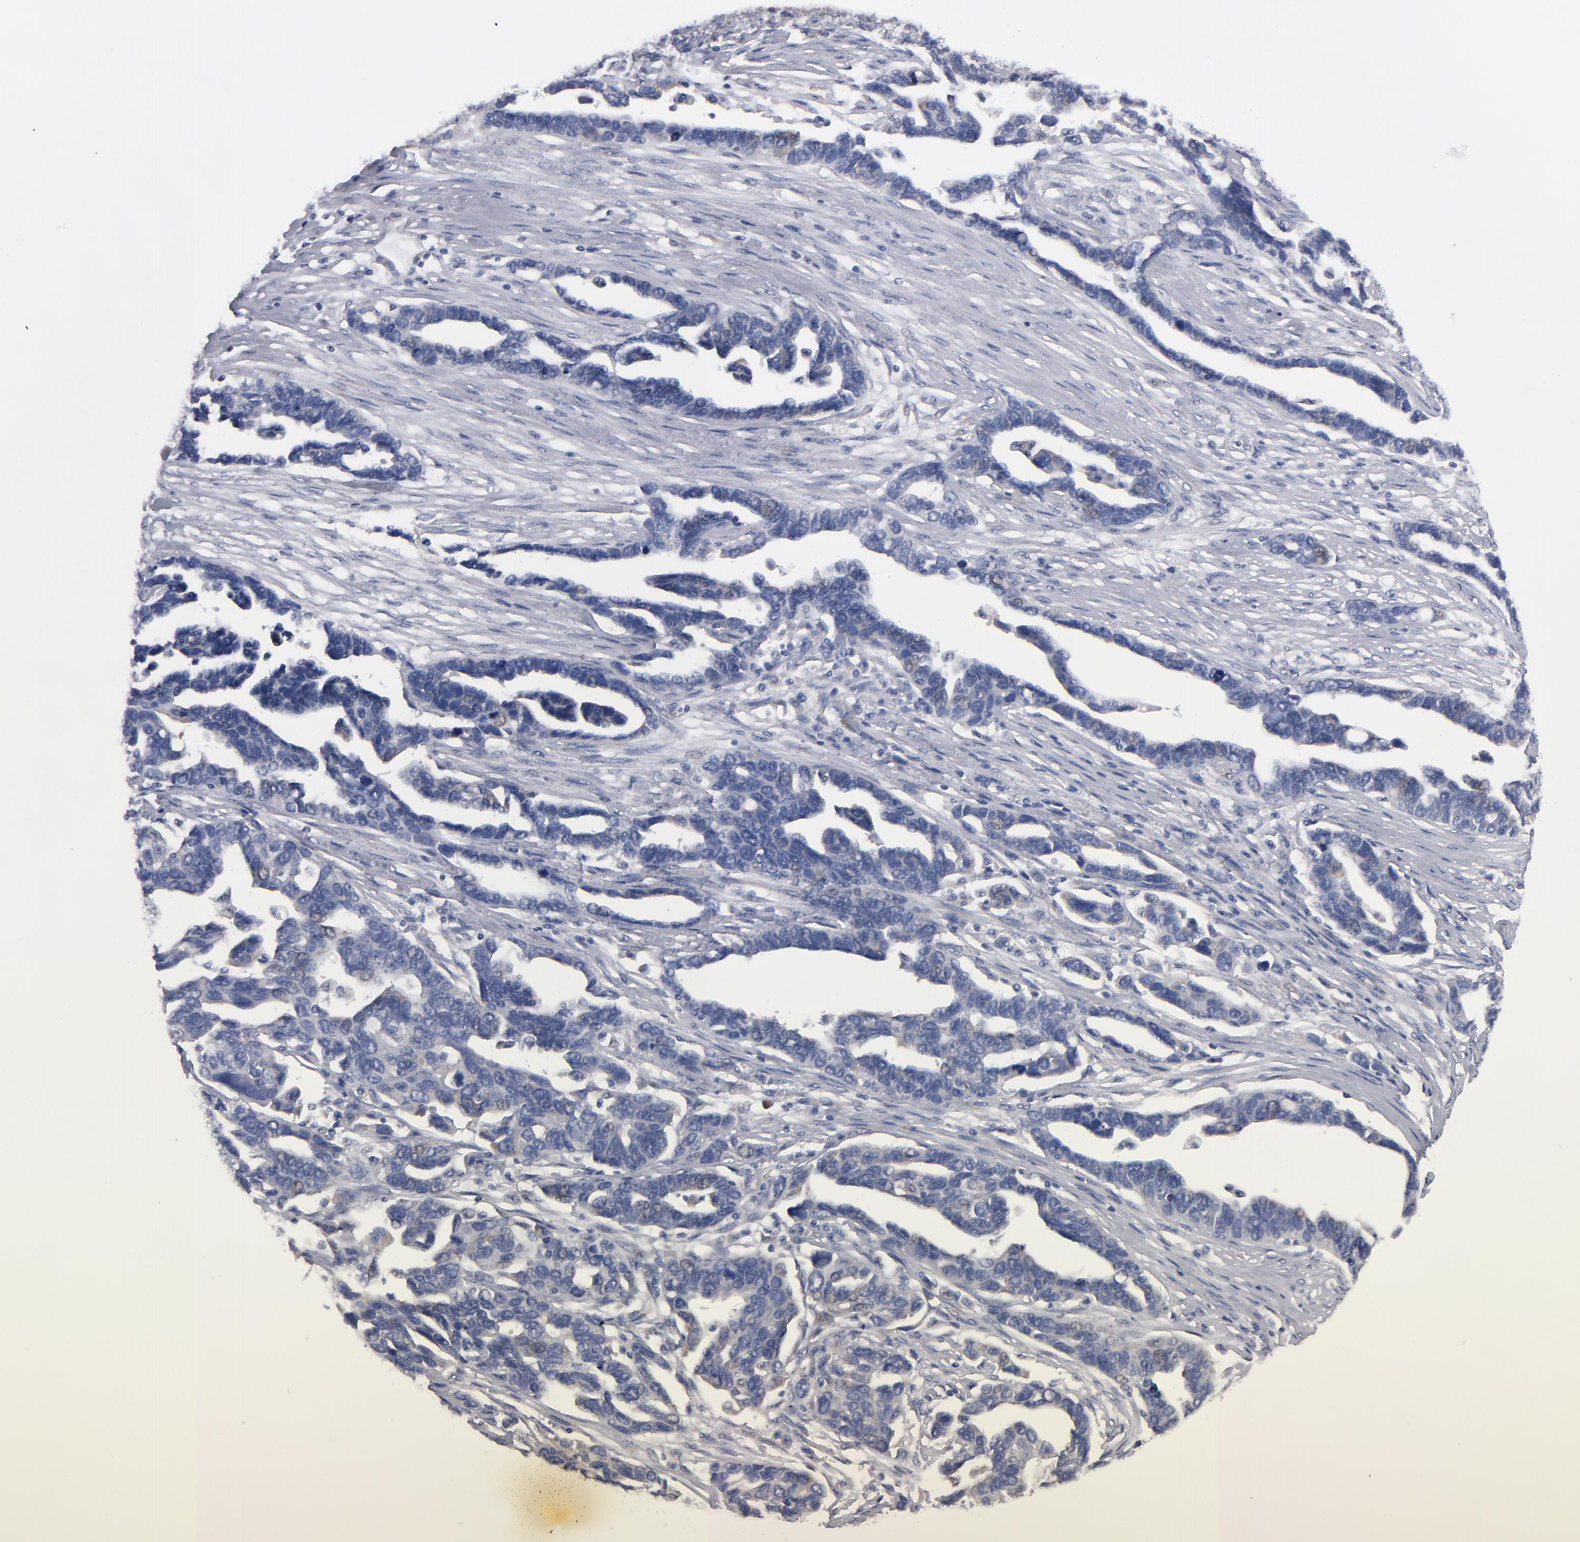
{"staining": {"intensity": "negative", "quantity": "none", "location": "none"}, "tissue": "ovarian cancer", "cell_type": "Tumor cells", "image_type": "cancer", "snomed": [{"axis": "morphology", "description": "Cystadenocarcinoma, serous, NOS"}, {"axis": "topography", "description": "Ovary"}], "caption": "Immunohistochemical staining of ovarian cancer reveals no significant positivity in tumor cells. The staining was performed using DAB to visualize the protein expression in brown, while the nuclei were stained in blue with hematoxylin (Magnification: 20x).", "gene": "CCDC80", "patient": {"sex": "female", "age": 54}}